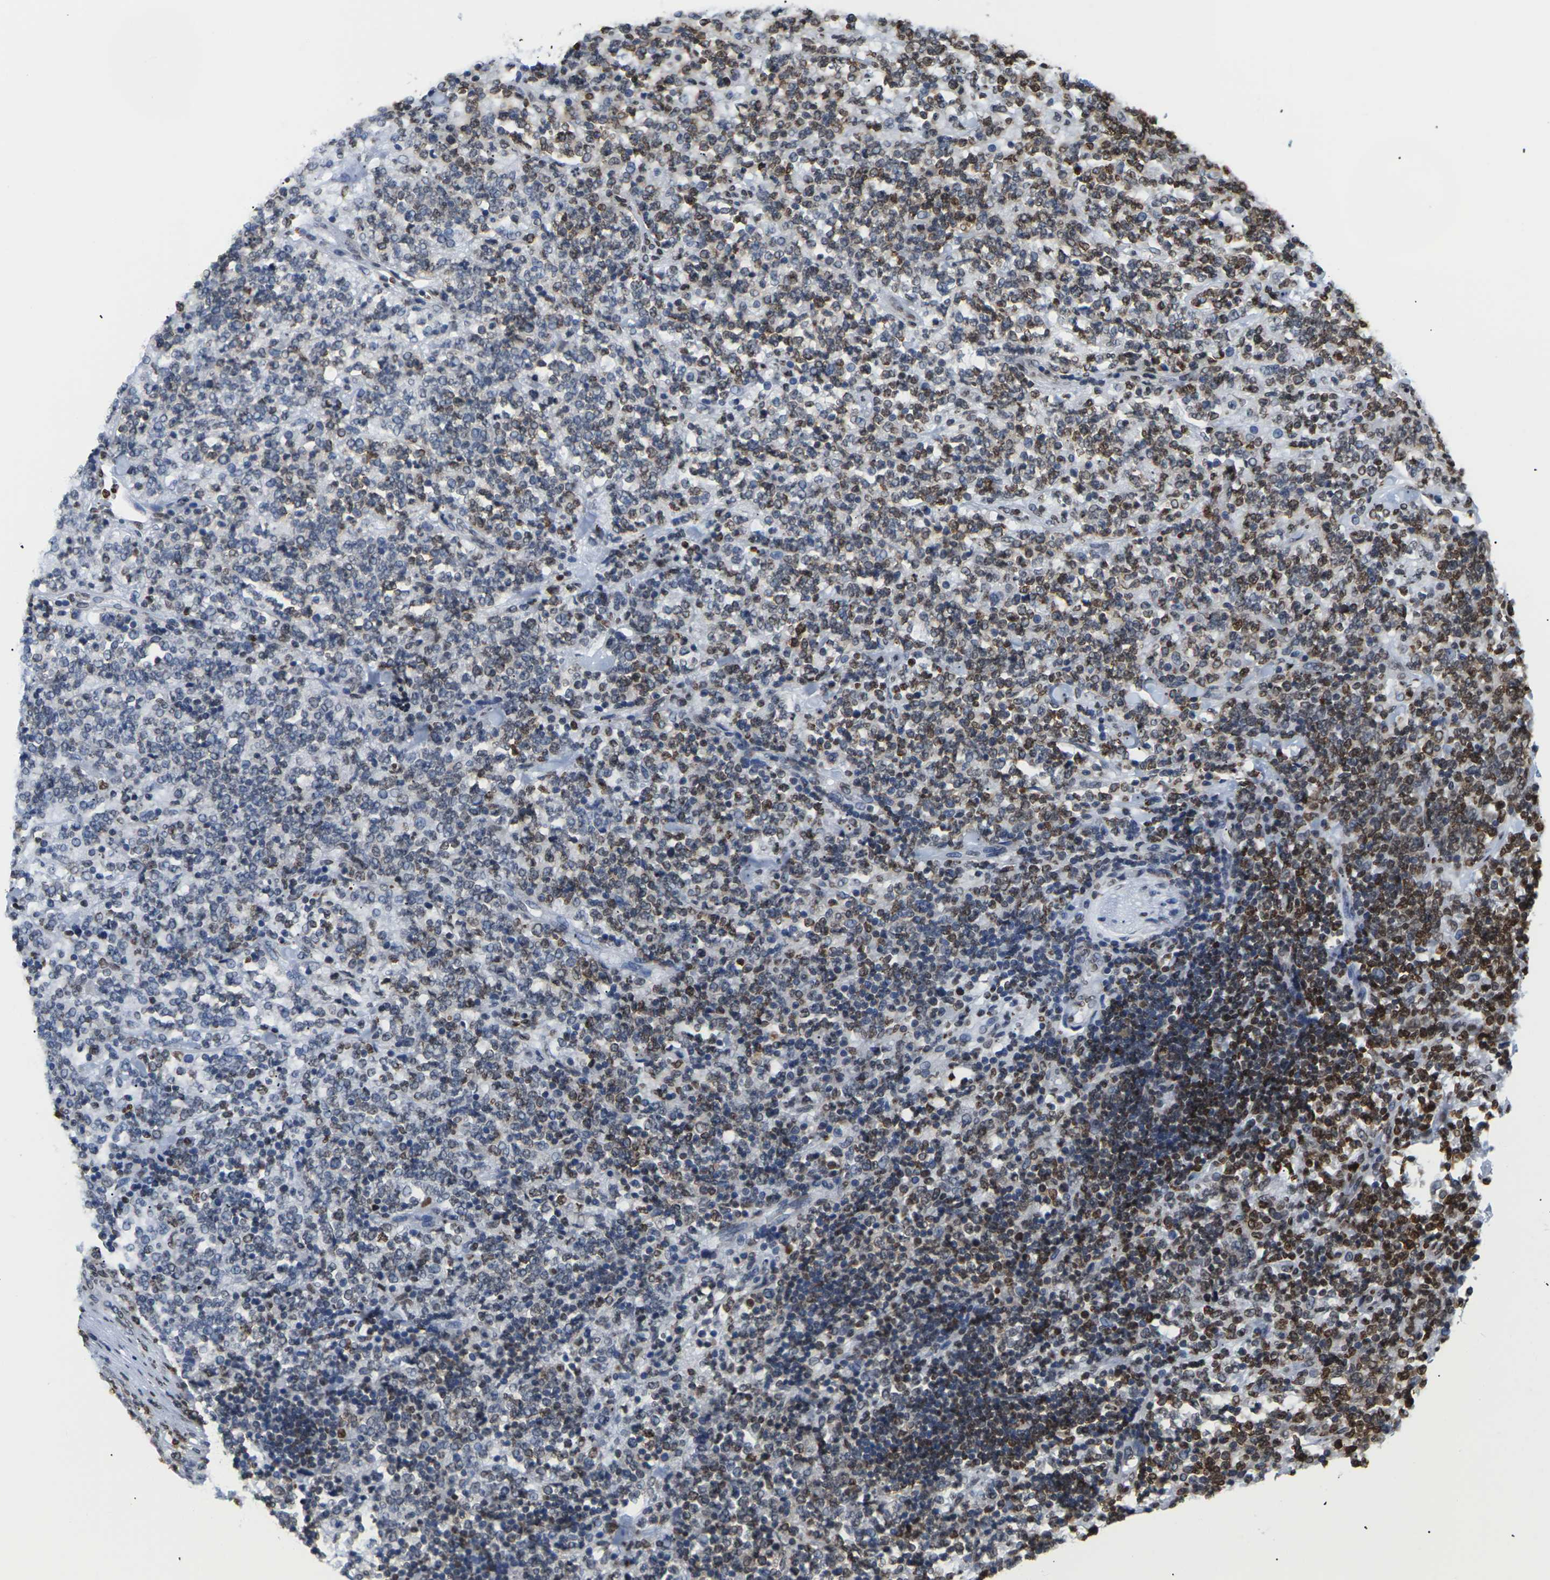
{"staining": {"intensity": "strong", "quantity": "25%-75%", "location": "cytoplasmic/membranous,nuclear"}, "tissue": "lymphoma", "cell_type": "Tumor cells", "image_type": "cancer", "snomed": [{"axis": "morphology", "description": "Malignant lymphoma, non-Hodgkin's type, High grade"}, {"axis": "topography", "description": "Soft tissue"}], "caption": "Immunohistochemical staining of lymphoma demonstrates high levels of strong cytoplasmic/membranous and nuclear protein expression in about 25%-75% of tumor cells. The protein of interest is shown in brown color, while the nuclei are stained blue.", "gene": "H2AC21", "patient": {"sex": "male", "age": 18}}